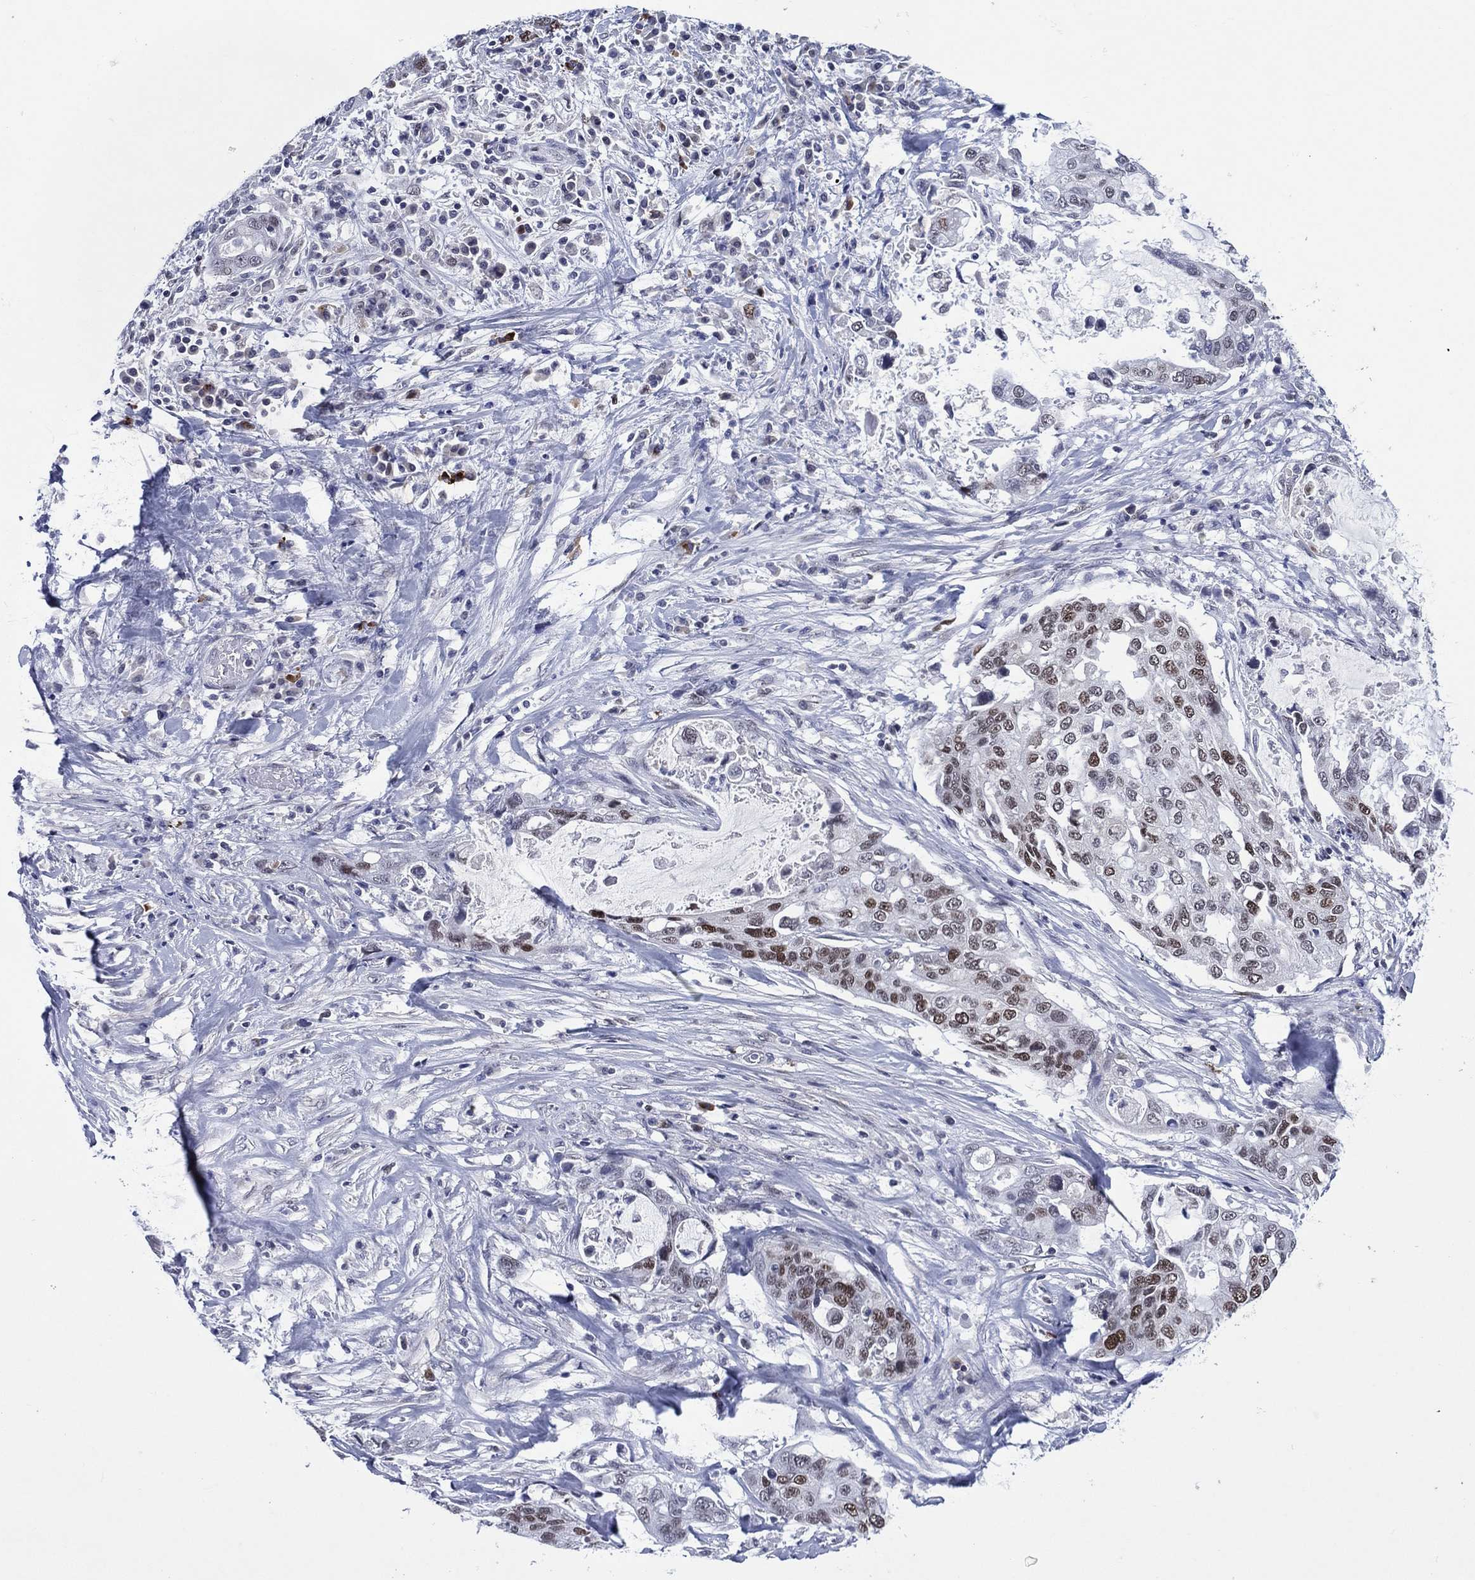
{"staining": {"intensity": "strong", "quantity": "25%-75%", "location": "nuclear"}, "tissue": "stomach cancer", "cell_type": "Tumor cells", "image_type": "cancer", "snomed": [{"axis": "morphology", "description": "Adenocarcinoma, NOS"}, {"axis": "topography", "description": "Stomach"}], "caption": "Immunohistochemistry (IHC) of human stomach adenocarcinoma displays high levels of strong nuclear expression in about 25%-75% of tumor cells.", "gene": "GATA6", "patient": {"sex": "male", "age": 54}}